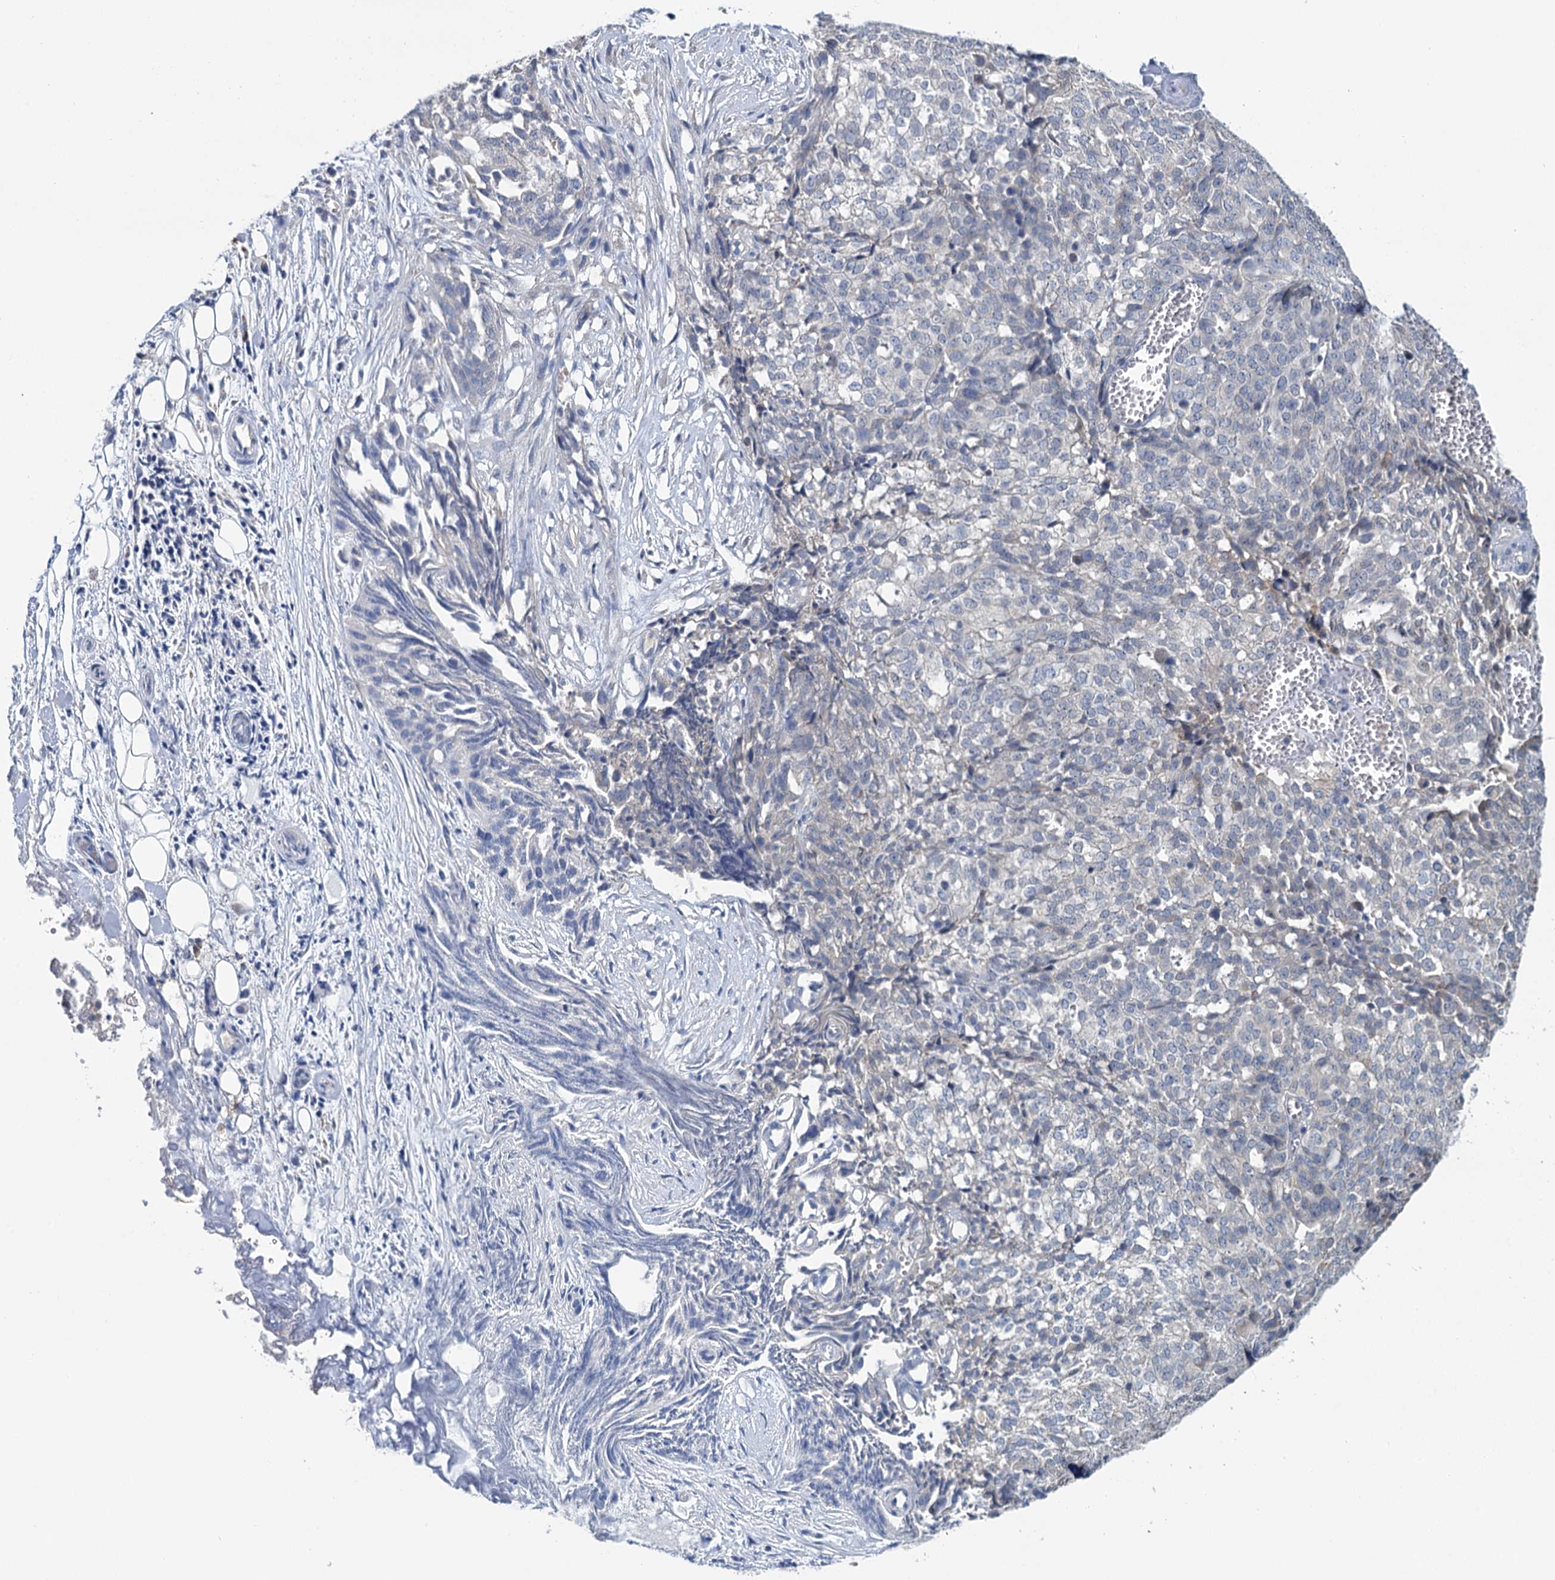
{"staining": {"intensity": "negative", "quantity": "none", "location": "none"}, "tissue": "ovarian cancer", "cell_type": "Tumor cells", "image_type": "cancer", "snomed": [{"axis": "morphology", "description": "Cystadenocarcinoma, serous, NOS"}, {"axis": "topography", "description": "Soft tissue"}, {"axis": "topography", "description": "Ovary"}], "caption": "Immunohistochemistry (IHC) micrograph of human ovarian serous cystadenocarcinoma stained for a protein (brown), which reveals no expression in tumor cells.", "gene": "ANKRD42", "patient": {"sex": "female", "age": 57}}